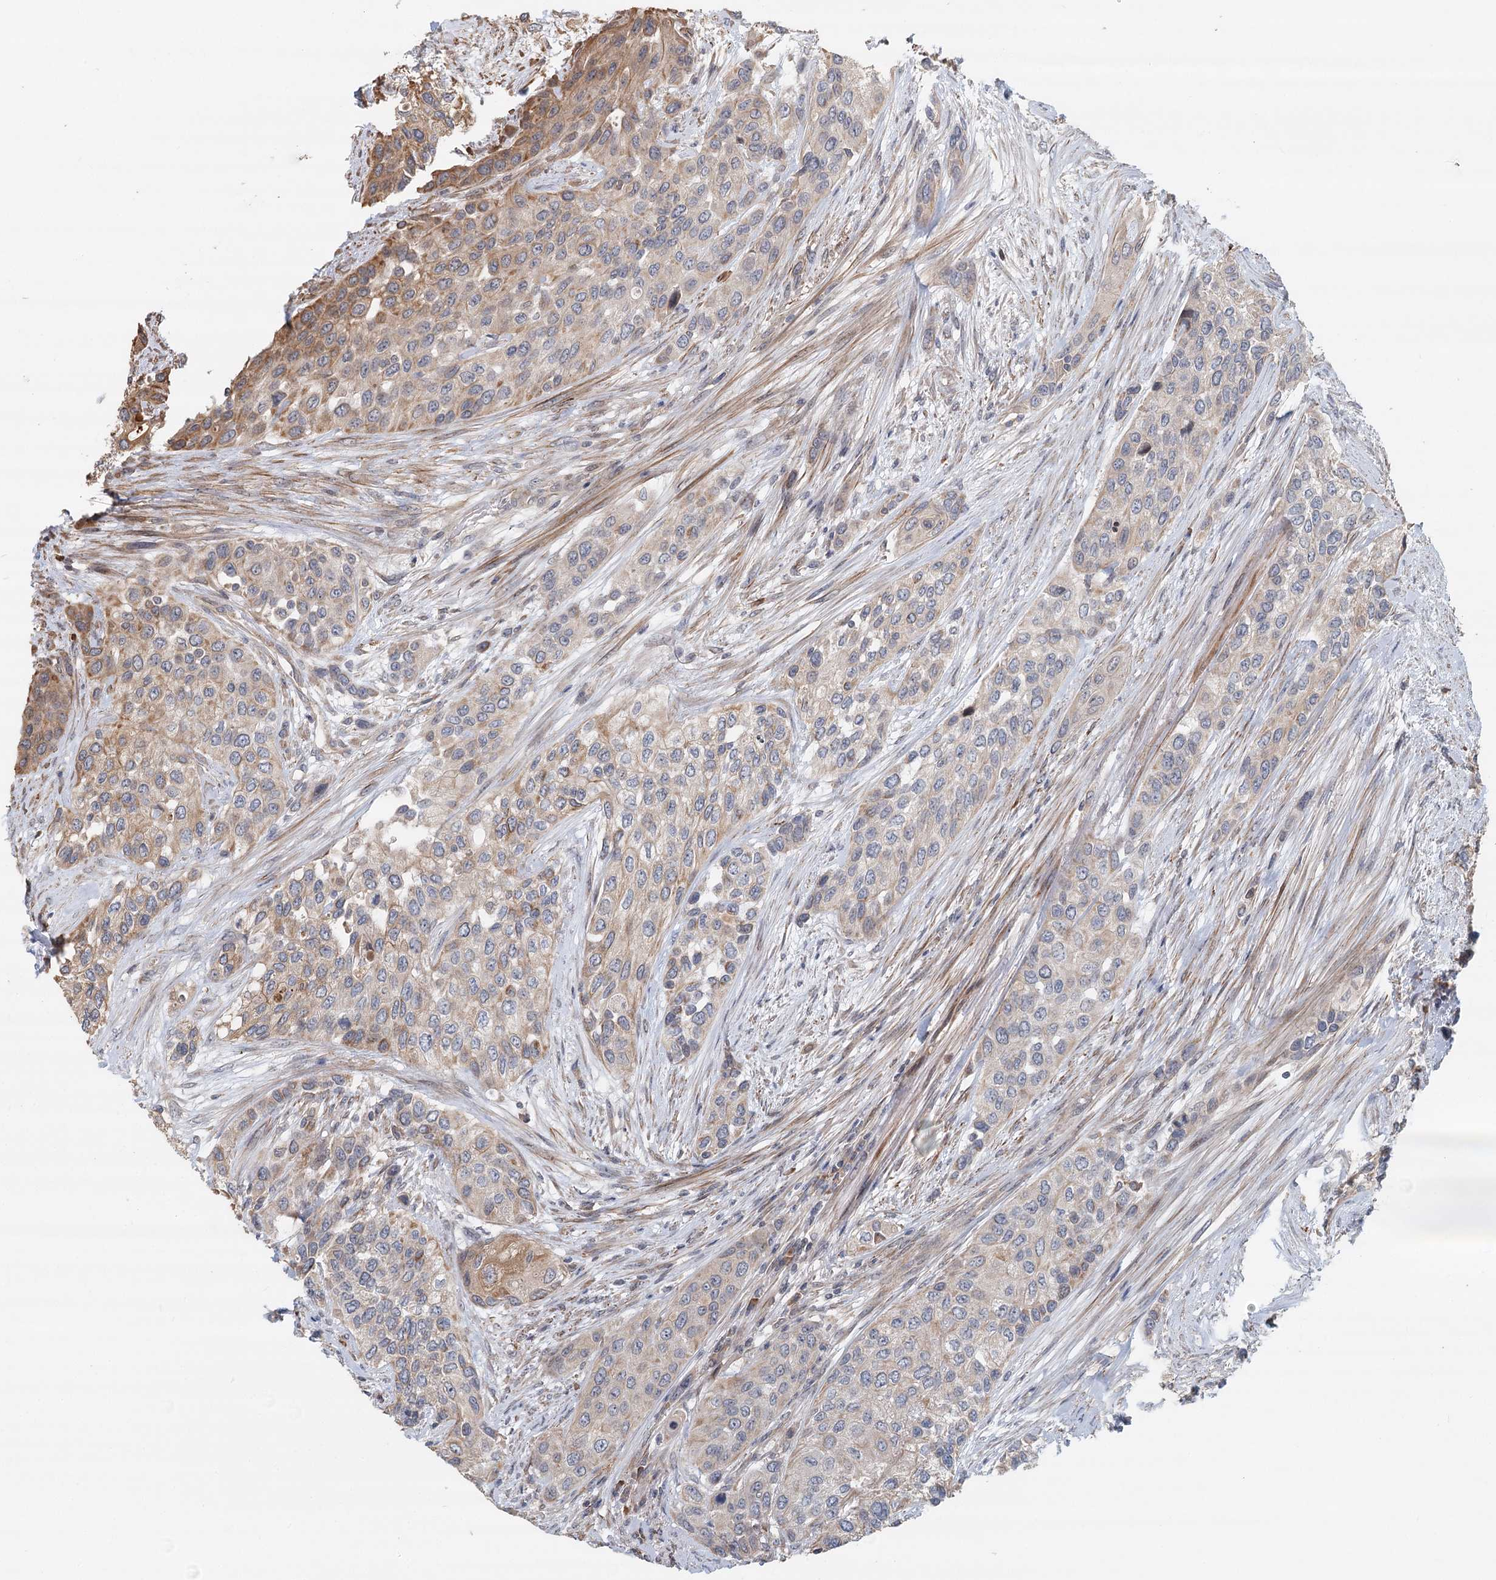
{"staining": {"intensity": "moderate", "quantity": "<25%", "location": "cytoplasmic/membranous"}, "tissue": "urothelial cancer", "cell_type": "Tumor cells", "image_type": "cancer", "snomed": [{"axis": "morphology", "description": "Normal tissue, NOS"}, {"axis": "morphology", "description": "Urothelial carcinoma, High grade"}, {"axis": "topography", "description": "Vascular tissue"}, {"axis": "topography", "description": "Urinary bladder"}], "caption": "Protein expression analysis of human urothelial carcinoma (high-grade) reveals moderate cytoplasmic/membranous expression in approximately <25% of tumor cells.", "gene": "RNF111", "patient": {"sex": "female", "age": 56}}